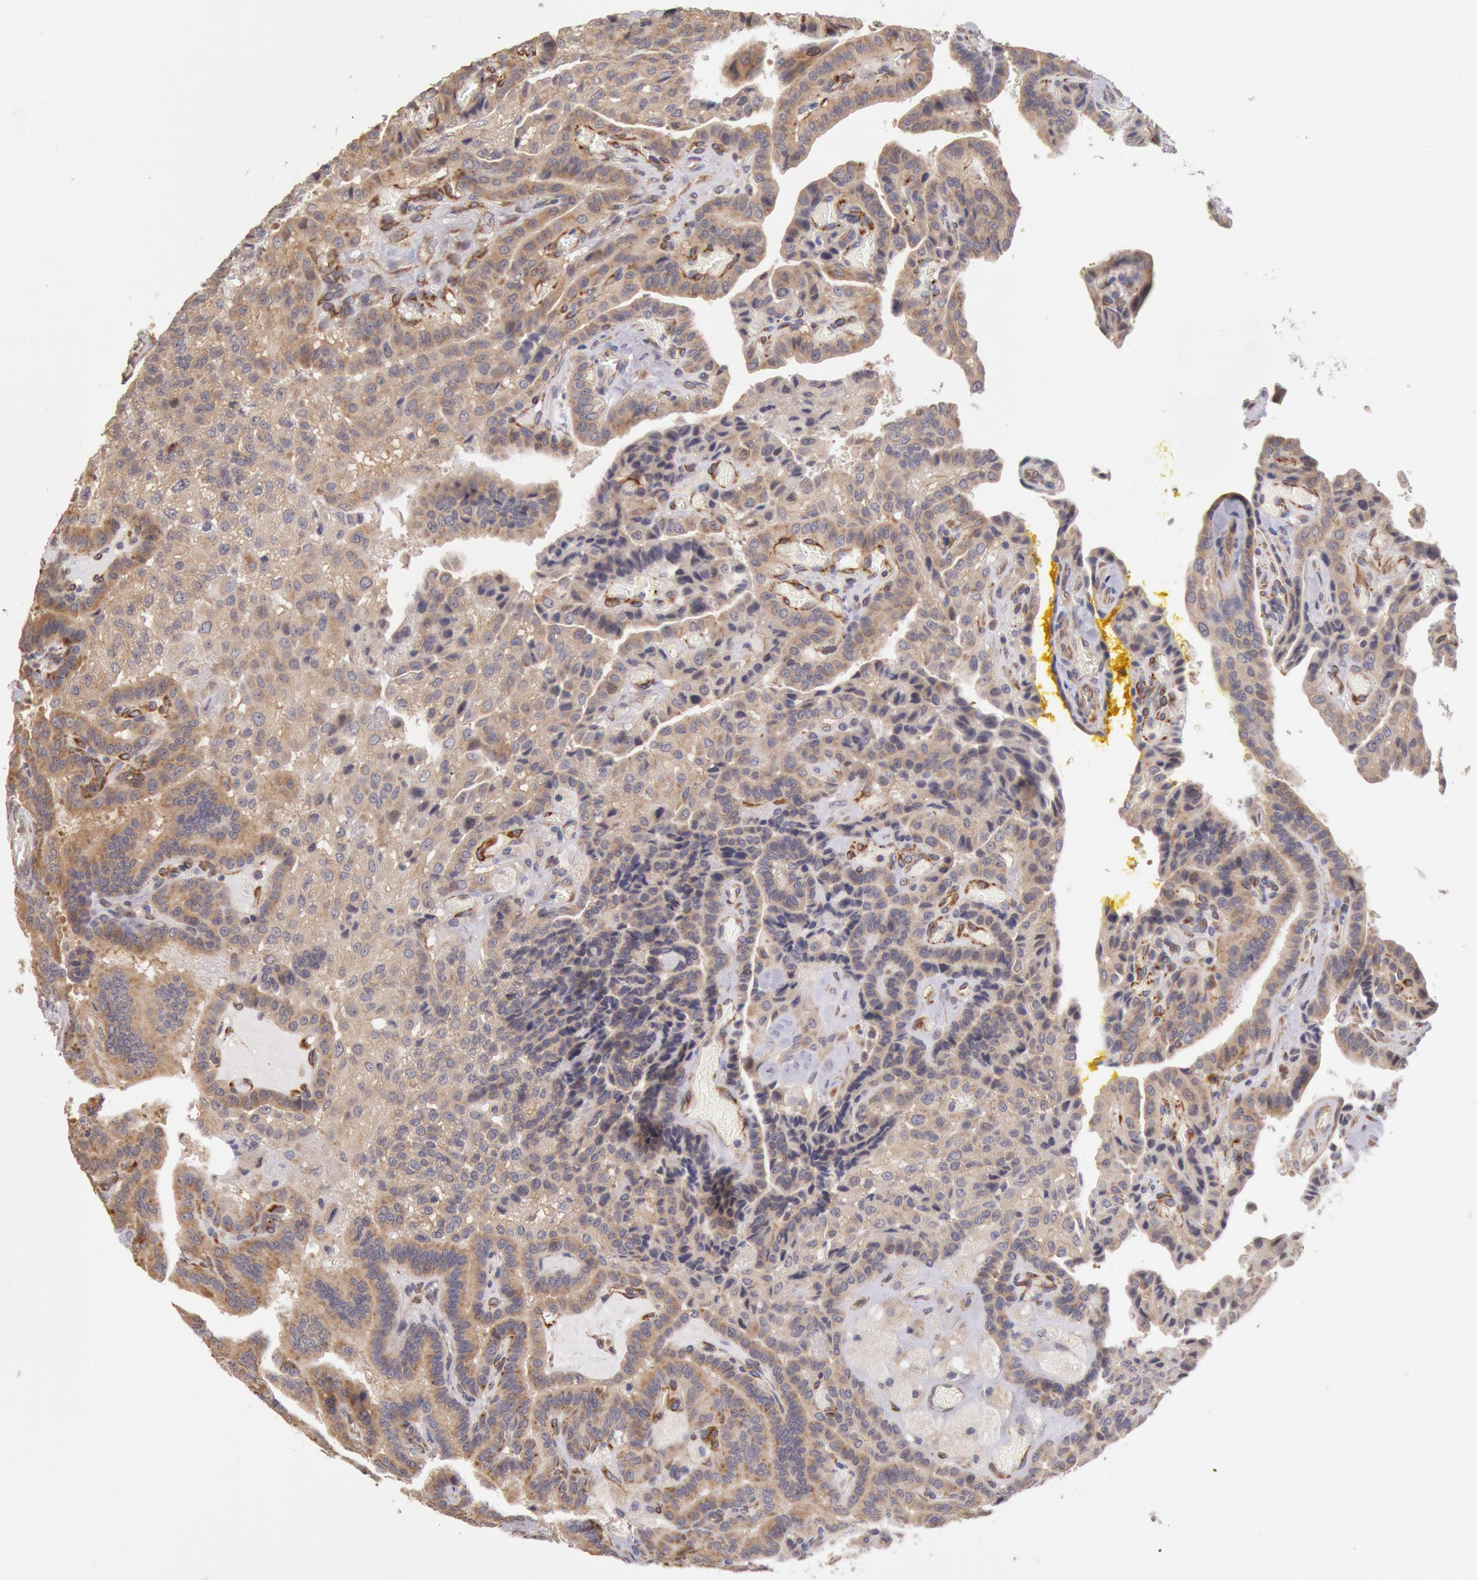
{"staining": {"intensity": "moderate", "quantity": ">75%", "location": "cytoplasmic/membranous"}, "tissue": "thyroid cancer", "cell_type": "Tumor cells", "image_type": "cancer", "snomed": [{"axis": "morphology", "description": "Papillary adenocarcinoma, NOS"}, {"axis": "topography", "description": "Thyroid gland"}], "caption": "Immunohistochemical staining of papillary adenocarcinoma (thyroid) demonstrates moderate cytoplasmic/membranous protein staining in about >75% of tumor cells.", "gene": "DRG1", "patient": {"sex": "male", "age": 87}}